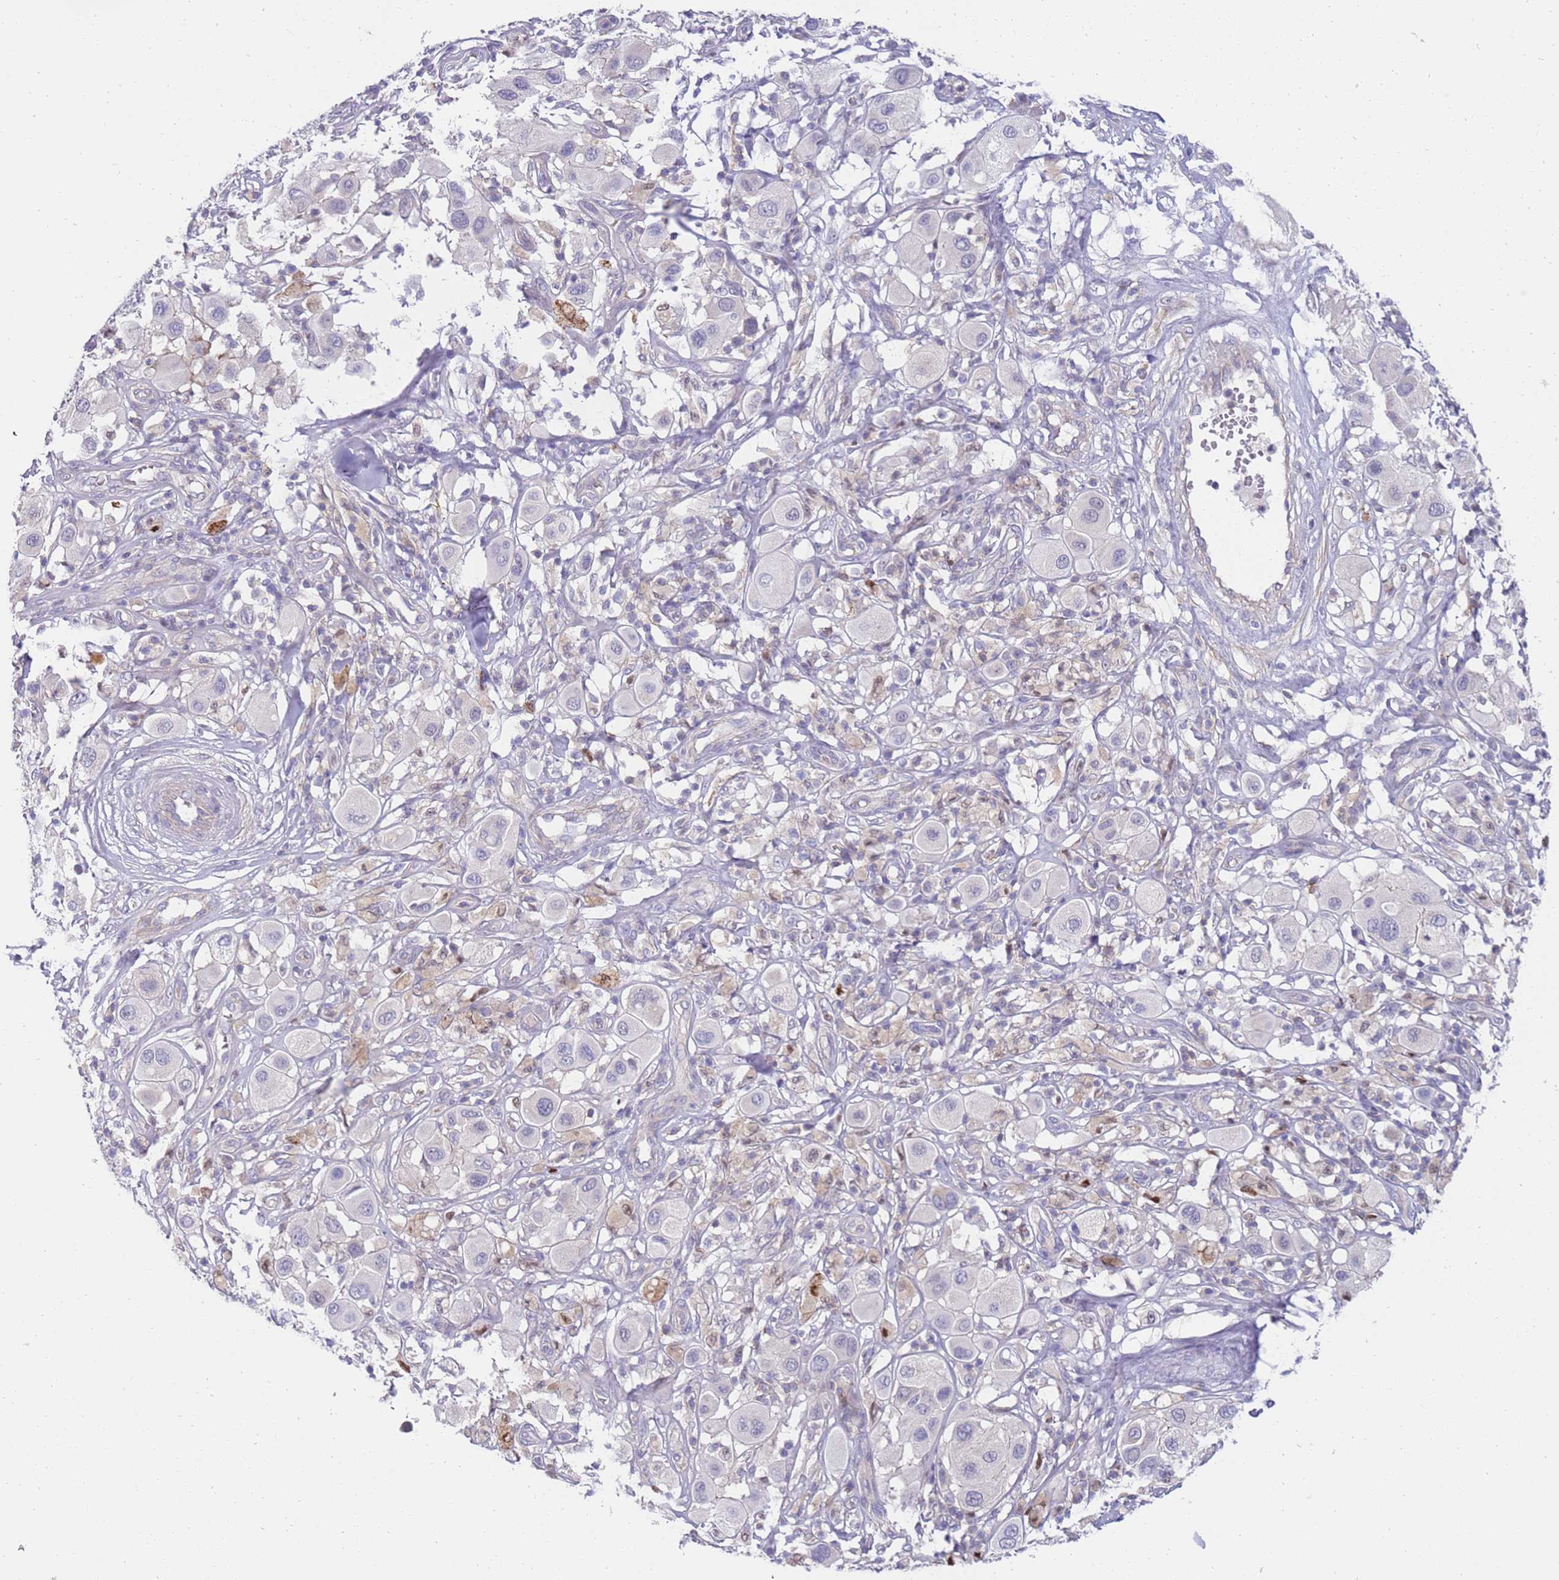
{"staining": {"intensity": "negative", "quantity": "none", "location": "none"}, "tissue": "melanoma", "cell_type": "Tumor cells", "image_type": "cancer", "snomed": [{"axis": "morphology", "description": "Malignant melanoma, Metastatic site"}, {"axis": "topography", "description": "Skin"}], "caption": "This micrograph is of melanoma stained with immunohistochemistry to label a protein in brown with the nuclei are counter-stained blue. There is no expression in tumor cells.", "gene": "STK25", "patient": {"sex": "male", "age": 41}}